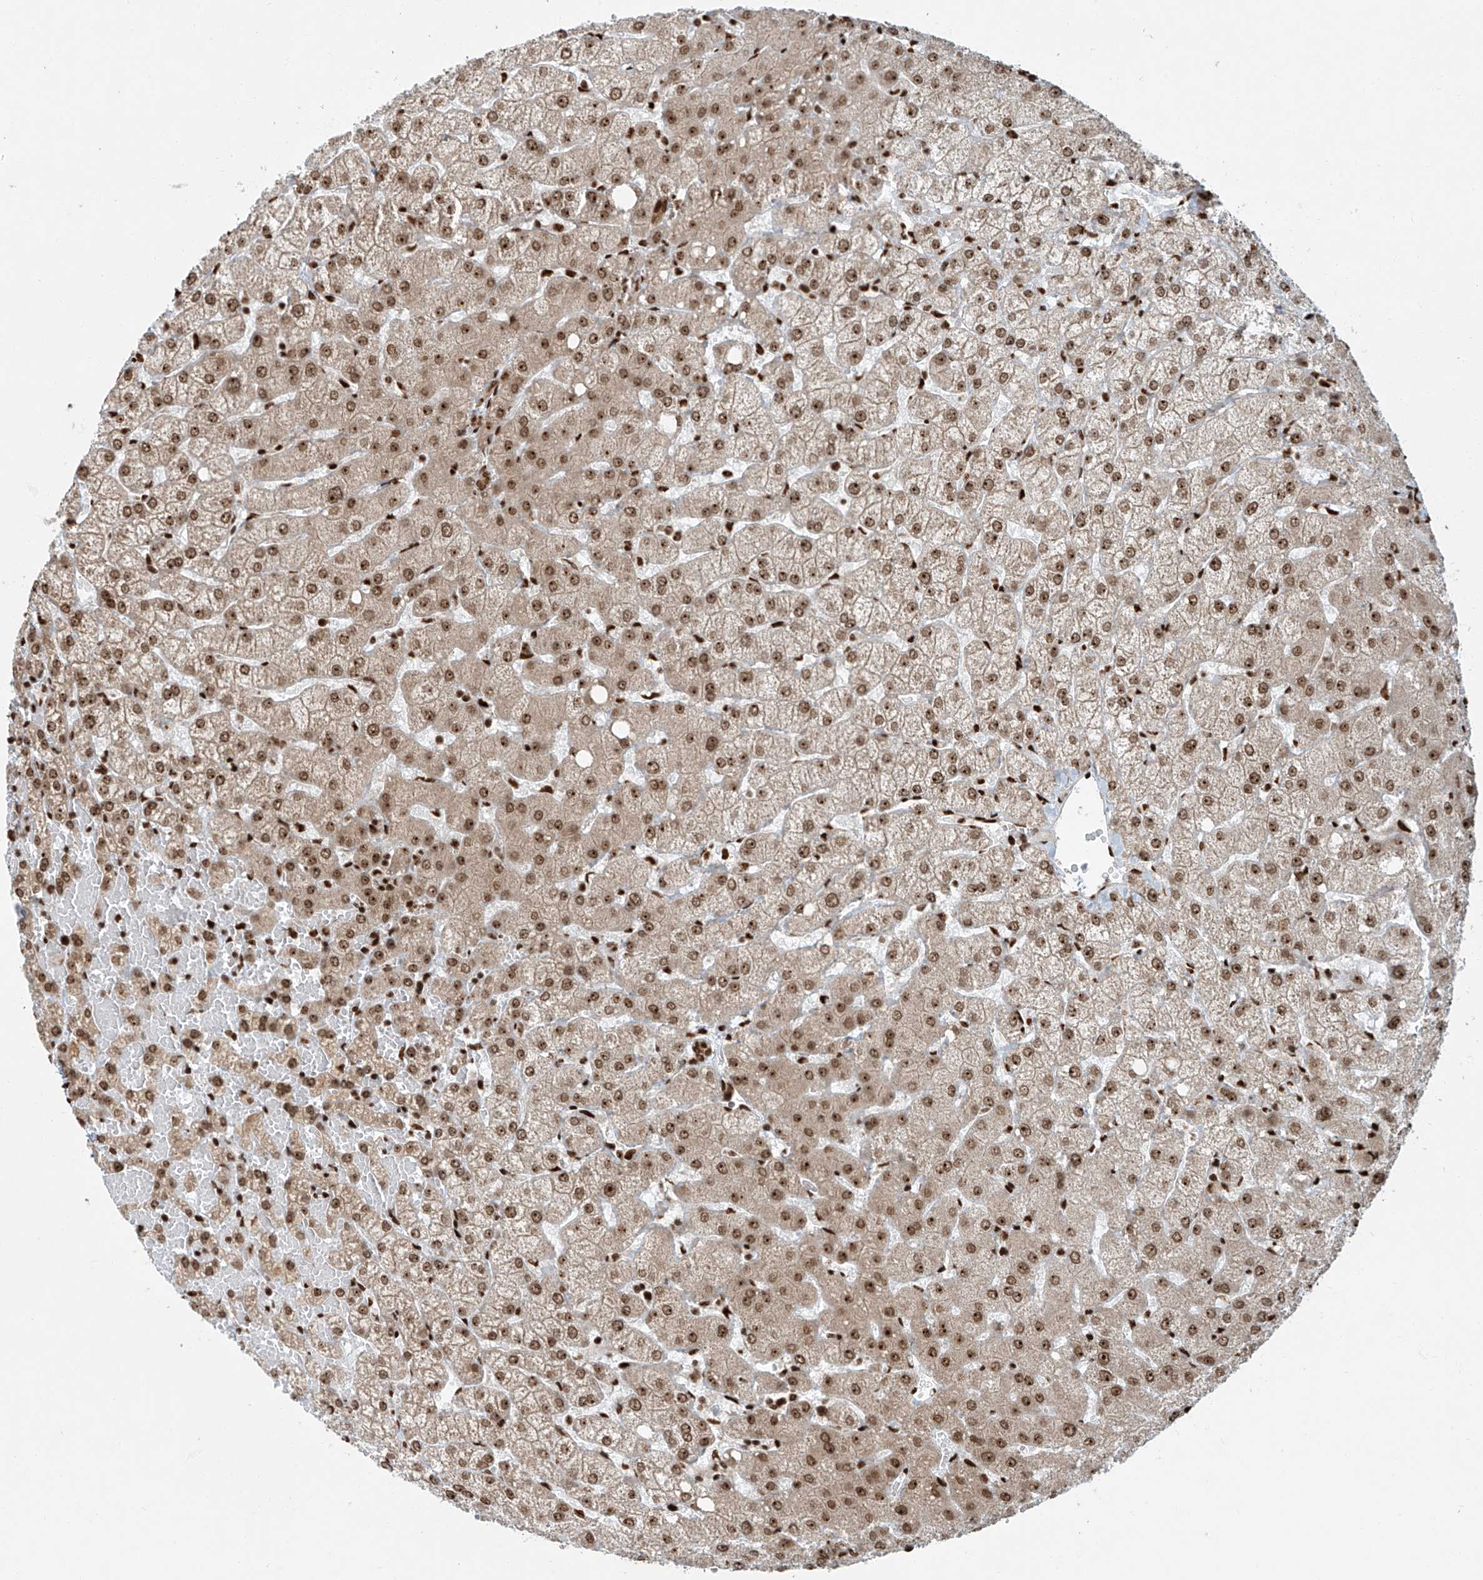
{"staining": {"intensity": "moderate", "quantity": ">75%", "location": "nuclear"}, "tissue": "liver", "cell_type": "Cholangiocytes", "image_type": "normal", "snomed": [{"axis": "morphology", "description": "Normal tissue, NOS"}, {"axis": "topography", "description": "Liver"}], "caption": "Liver was stained to show a protein in brown. There is medium levels of moderate nuclear positivity in approximately >75% of cholangiocytes. The staining was performed using DAB (3,3'-diaminobenzidine), with brown indicating positive protein expression. Nuclei are stained blue with hematoxylin.", "gene": "FAM193B", "patient": {"sex": "female", "age": 54}}